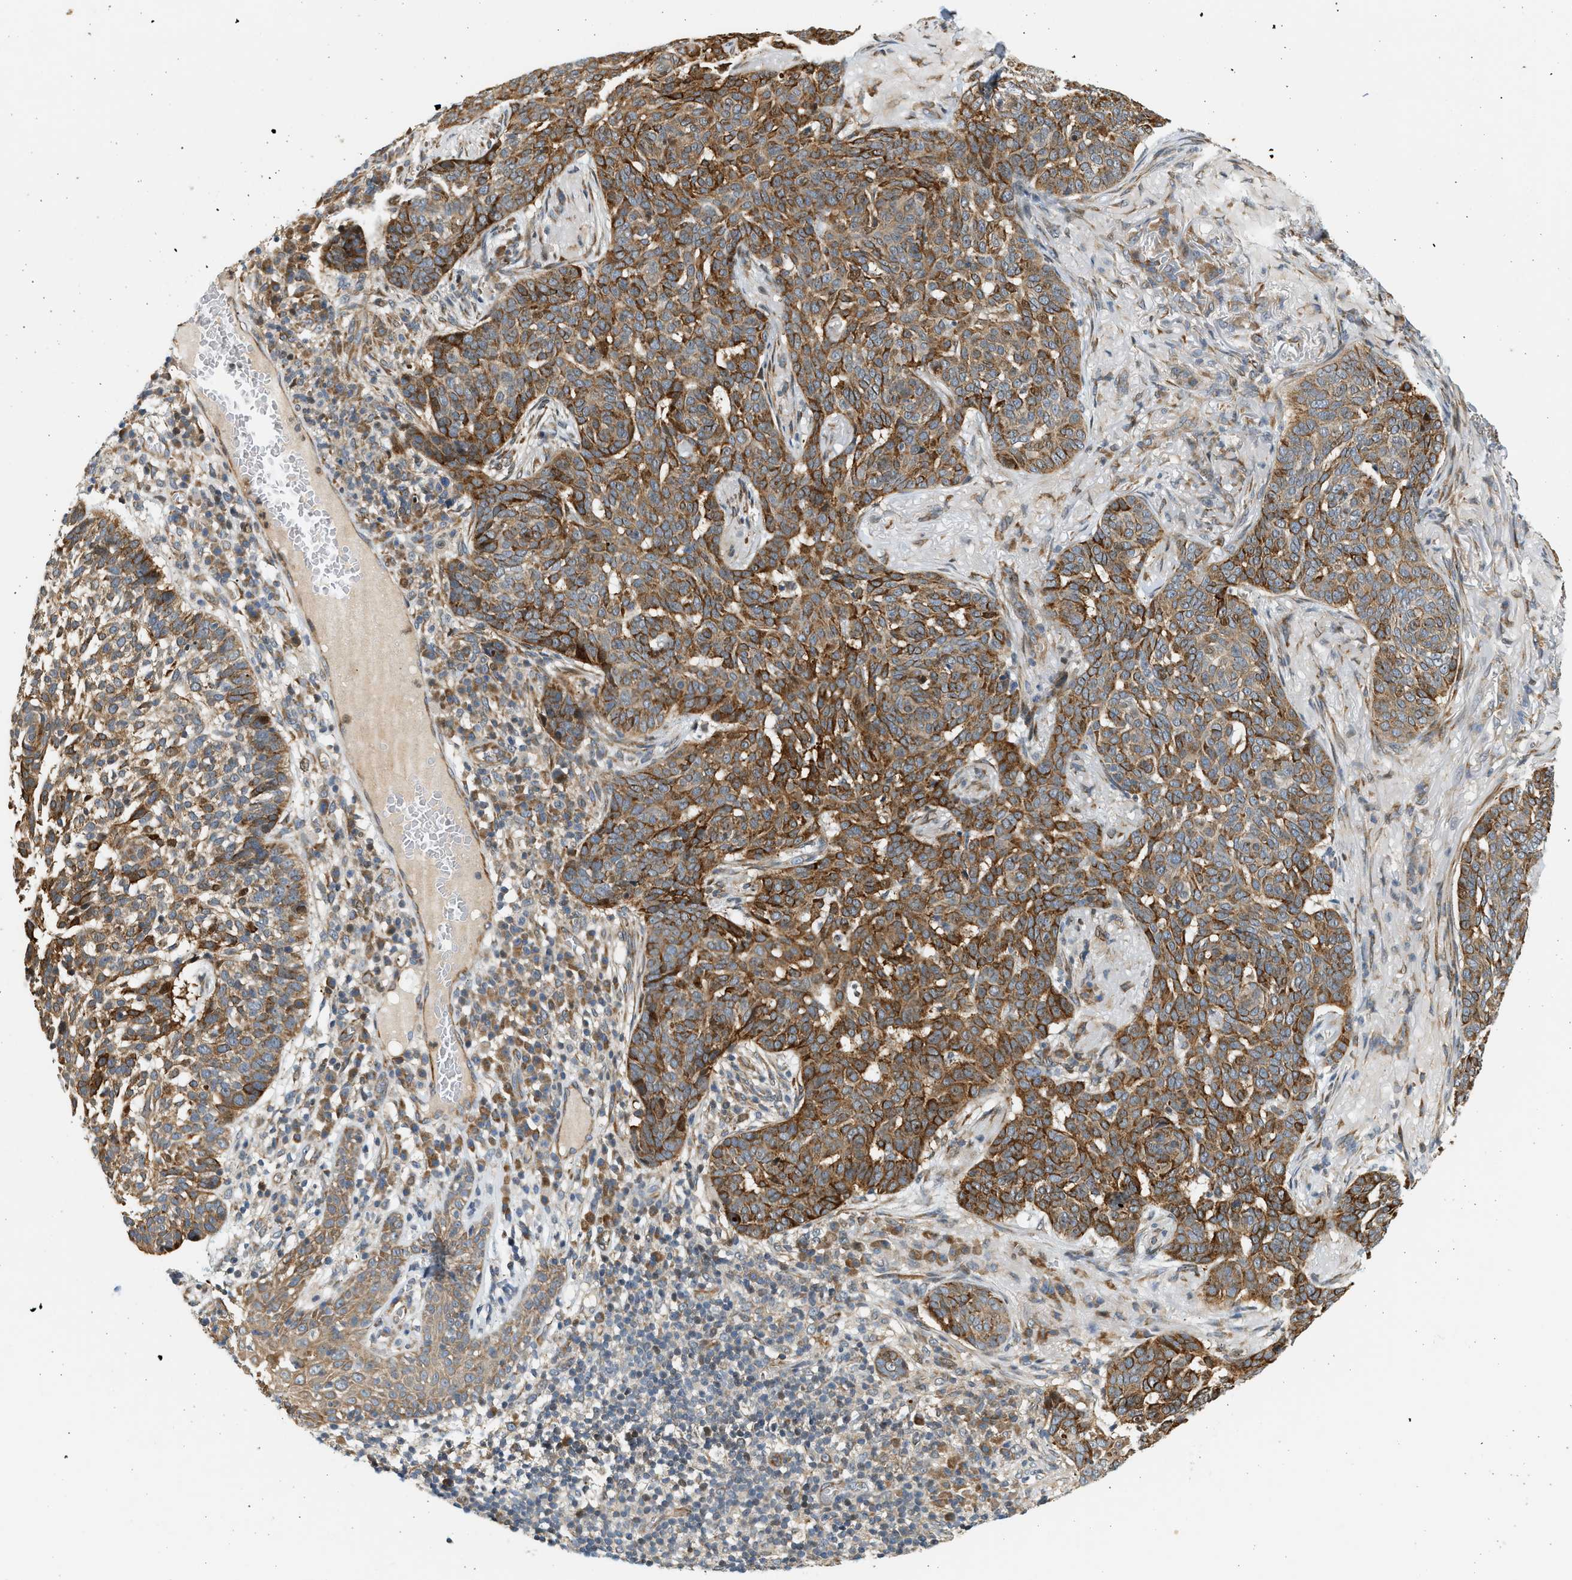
{"staining": {"intensity": "moderate", "quantity": ">75%", "location": "cytoplasmic/membranous"}, "tissue": "skin cancer", "cell_type": "Tumor cells", "image_type": "cancer", "snomed": [{"axis": "morphology", "description": "Basal cell carcinoma"}, {"axis": "topography", "description": "Skin"}], "caption": "A brown stain labels moderate cytoplasmic/membranous expression of a protein in skin cancer (basal cell carcinoma) tumor cells. Ihc stains the protein in brown and the nuclei are stained blue.", "gene": "NRSN2", "patient": {"sex": "male", "age": 85}}